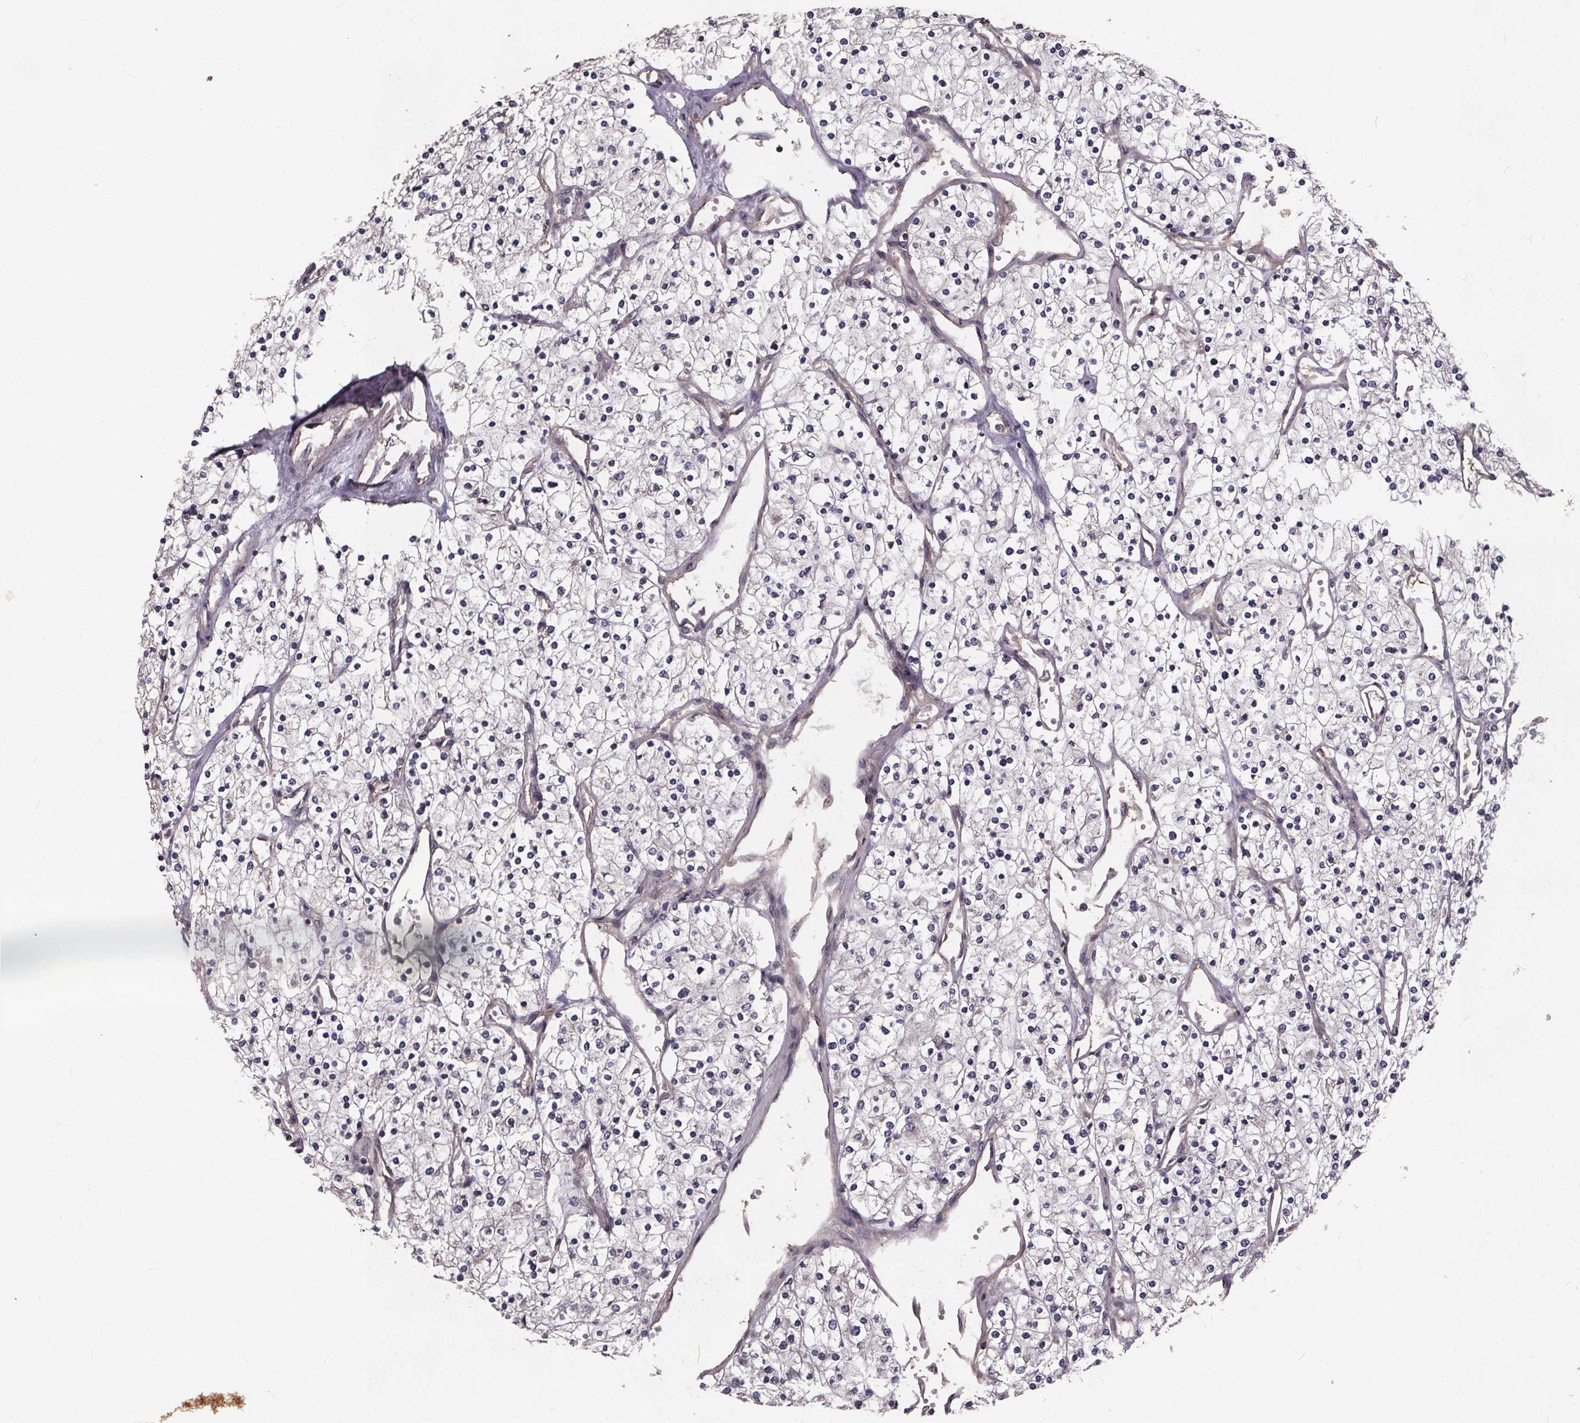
{"staining": {"intensity": "negative", "quantity": "none", "location": "none"}, "tissue": "renal cancer", "cell_type": "Tumor cells", "image_type": "cancer", "snomed": [{"axis": "morphology", "description": "Adenocarcinoma, NOS"}, {"axis": "topography", "description": "Kidney"}], "caption": "An immunohistochemistry (IHC) photomicrograph of renal cancer is shown. There is no staining in tumor cells of renal cancer.", "gene": "YME1L1", "patient": {"sex": "male", "age": 80}}